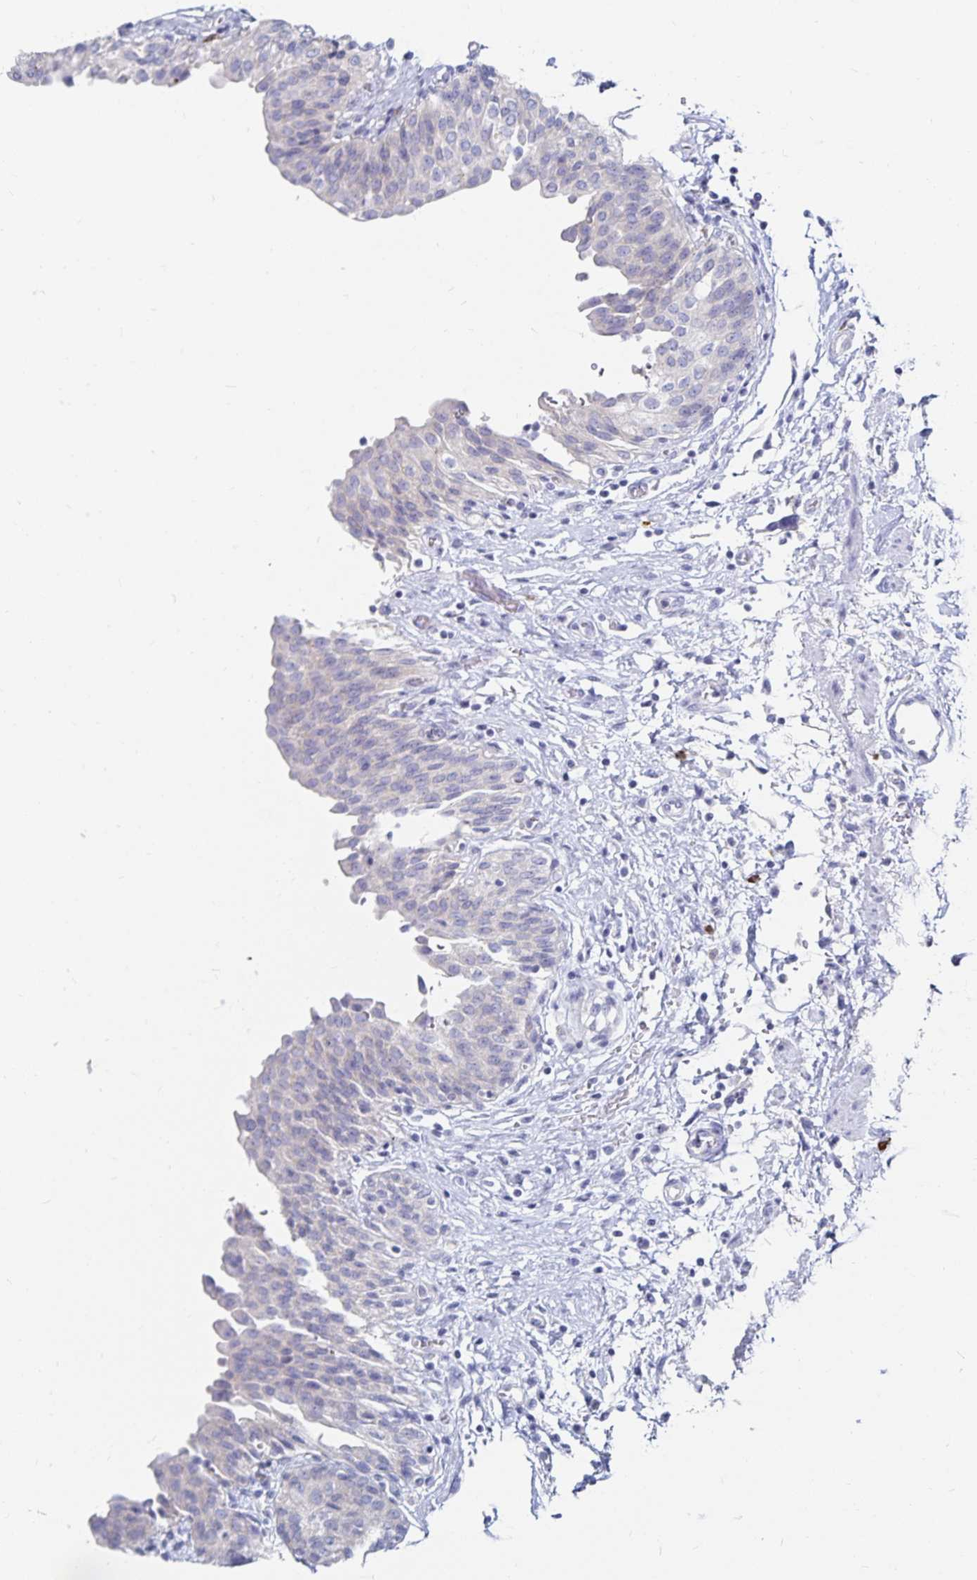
{"staining": {"intensity": "negative", "quantity": "none", "location": "none"}, "tissue": "urinary bladder", "cell_type": "Urothelial cells", "image_type": "normal", "snomed": [{"axis": "morphology", "description": "Normal tissue, NOS"}, {"axis": "topography", "description": "Urinary bladder"}], "caption": "Image shows no protein expression in urothelial cells of benign urinary bladder.", "gene": "TNIP1", "patient": {"sex": "male", "age": 68}}